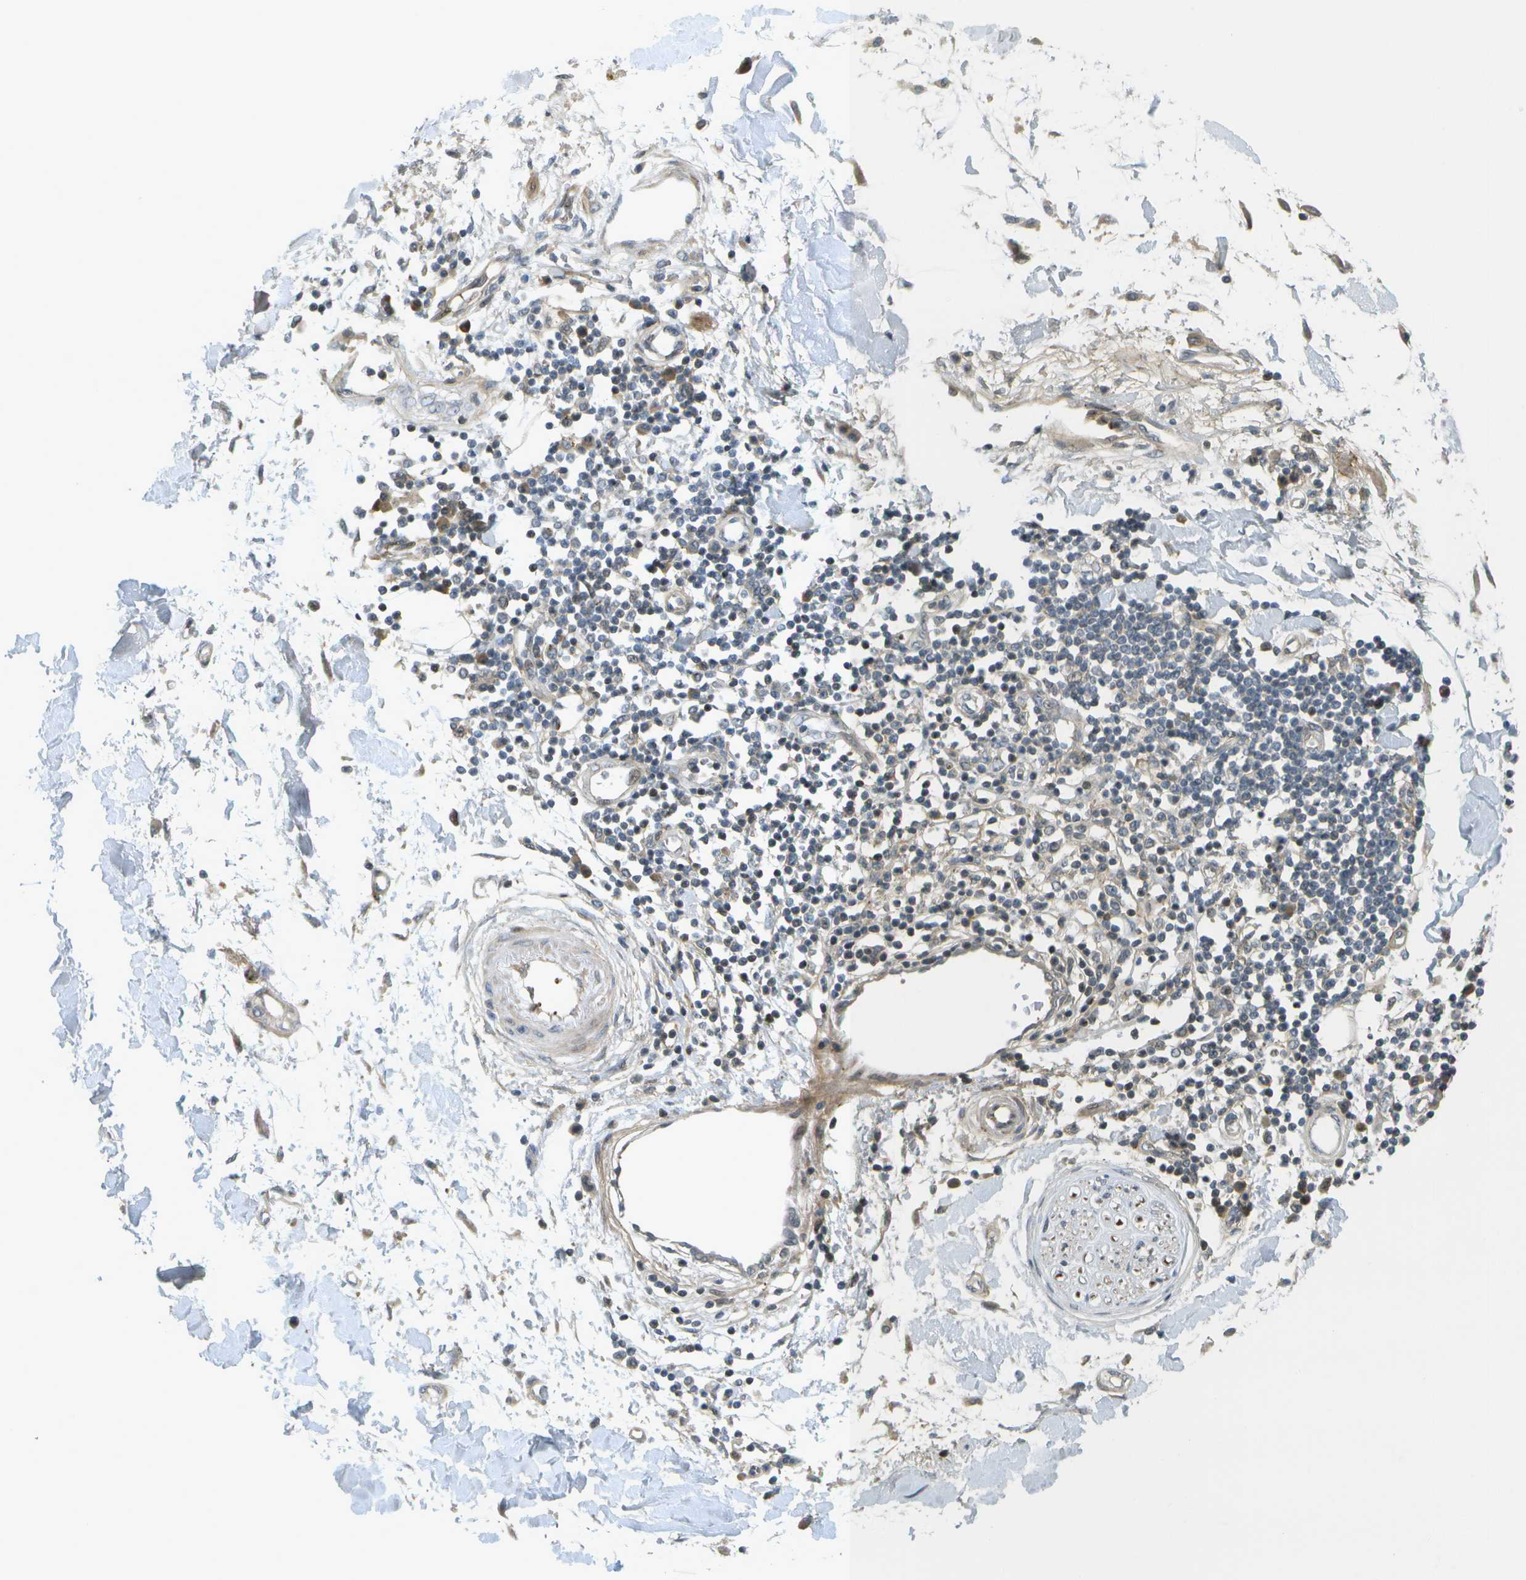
{"staining": {"intensity": "negative", "quantity": "none", "location": "none"}, "tissue": "adipose tissue", "cell_type": "Adipocytes", "image_type": "normal", "snomed": [{"axis": "morphology", "description": "Squamous cell carcinoma, NOS"}, {"axis": "topography", "description": "Skin"}], "caption": "Immunohistochemistry (IHC) of benign human adipose tissue demonstrates no positivity in adipocytes.", "gene": "WNK2", "patient": {"sex": "male", "age": 83}}